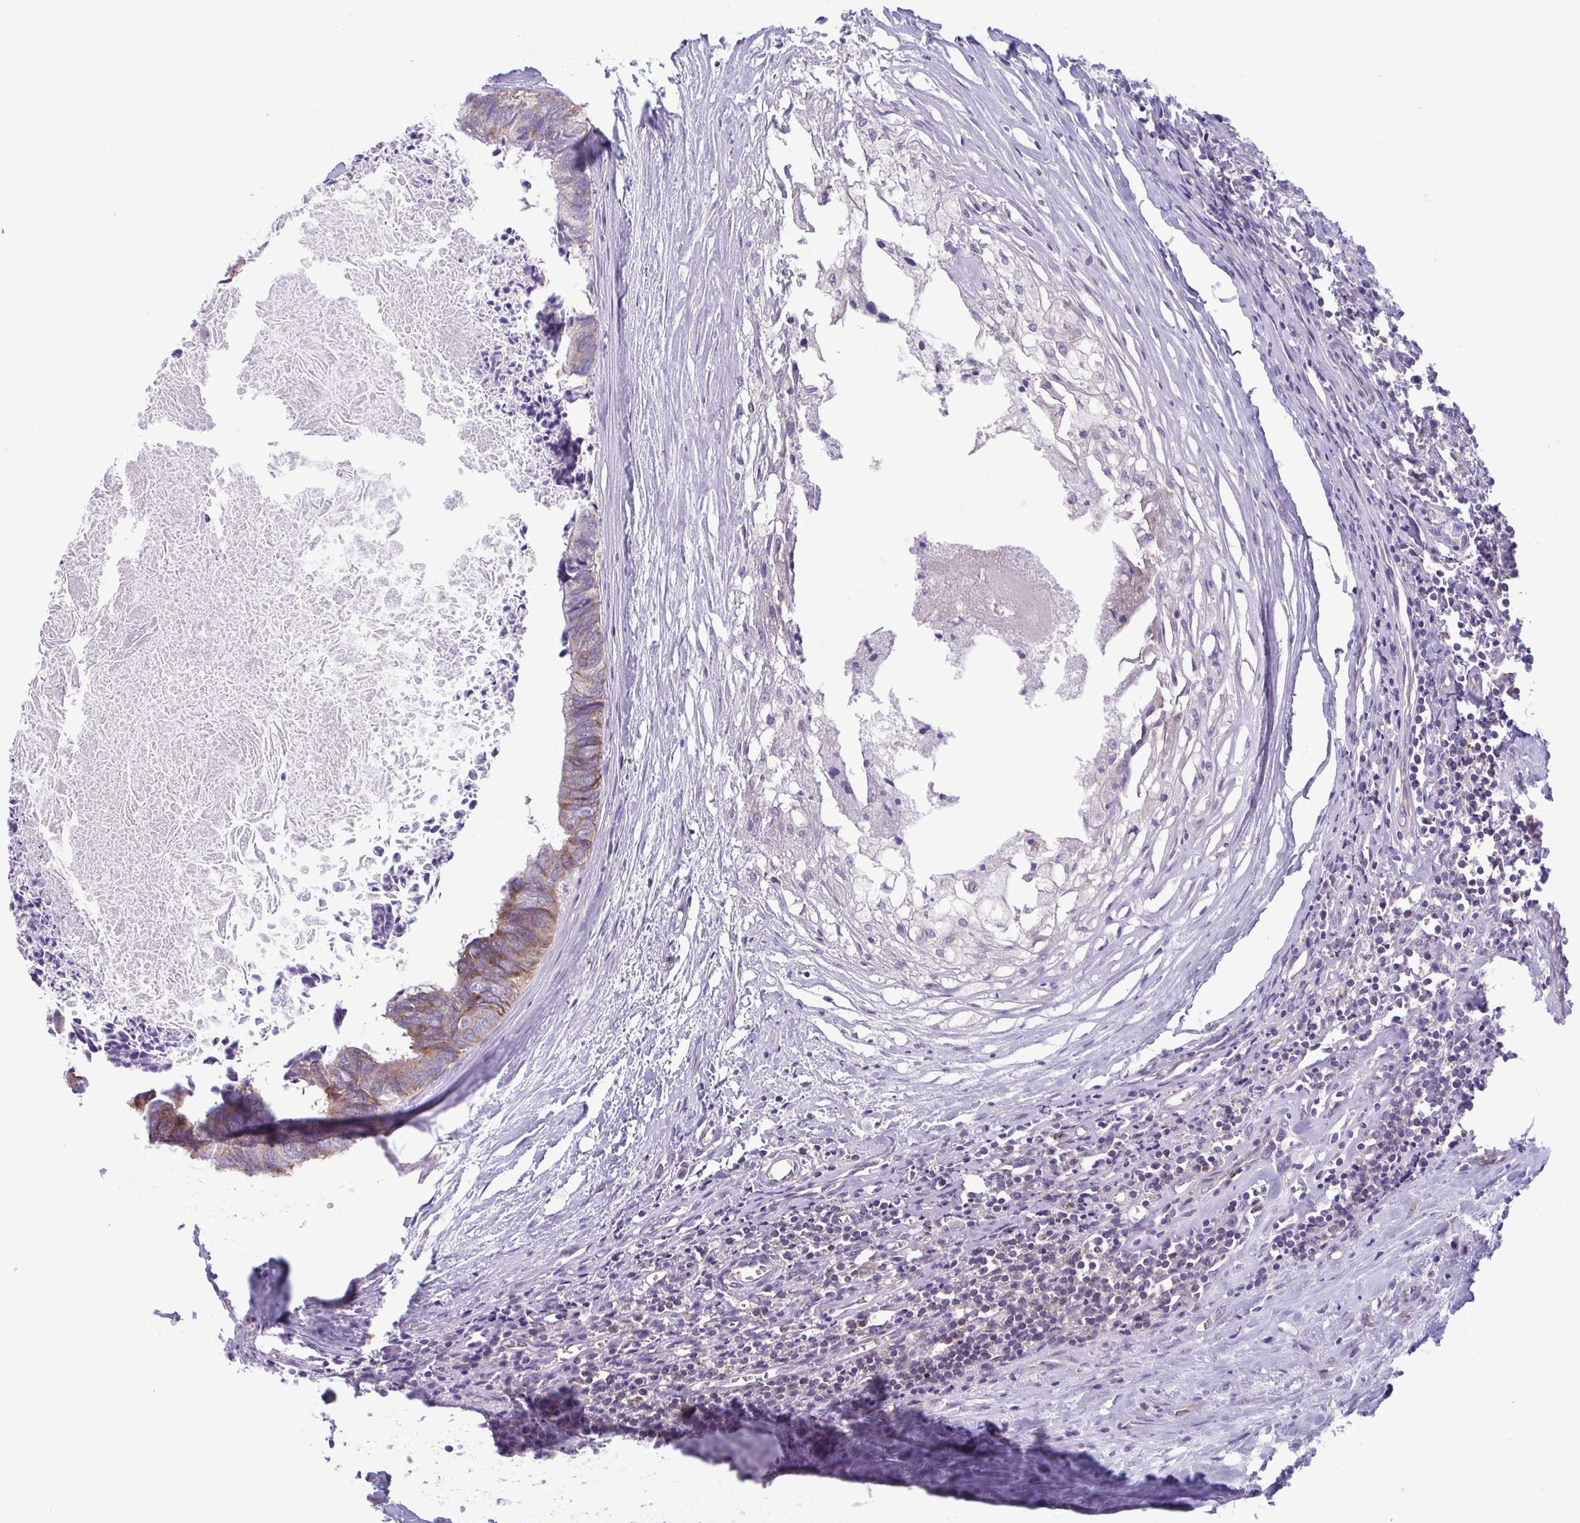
{"staining": {"intensity": "weak", "quantity": "25%-75%", "location": "cytoplasmic/membranous"}, "tissue": "colorectal cancer", "cell_type": "Tumor cells", "image_type": "cancer", "snomed": [{"axis": "morphology", "description": "Adenocarcinoma, NOS"}, {"axis": "topography", "description": "Colon"}, {"axis": "topography", "description": "Rectum"}], "caption": "Immunohistochemistry (DAB (3,3'-diaminobenzidine)) staining of colorectal cancer reveals weak cytoplasmic/membranous protein positivity in approximately 25%-75% of tumor cells.", "gene": "TMEM108", "patient": {"sex": "male", "age": 57}}